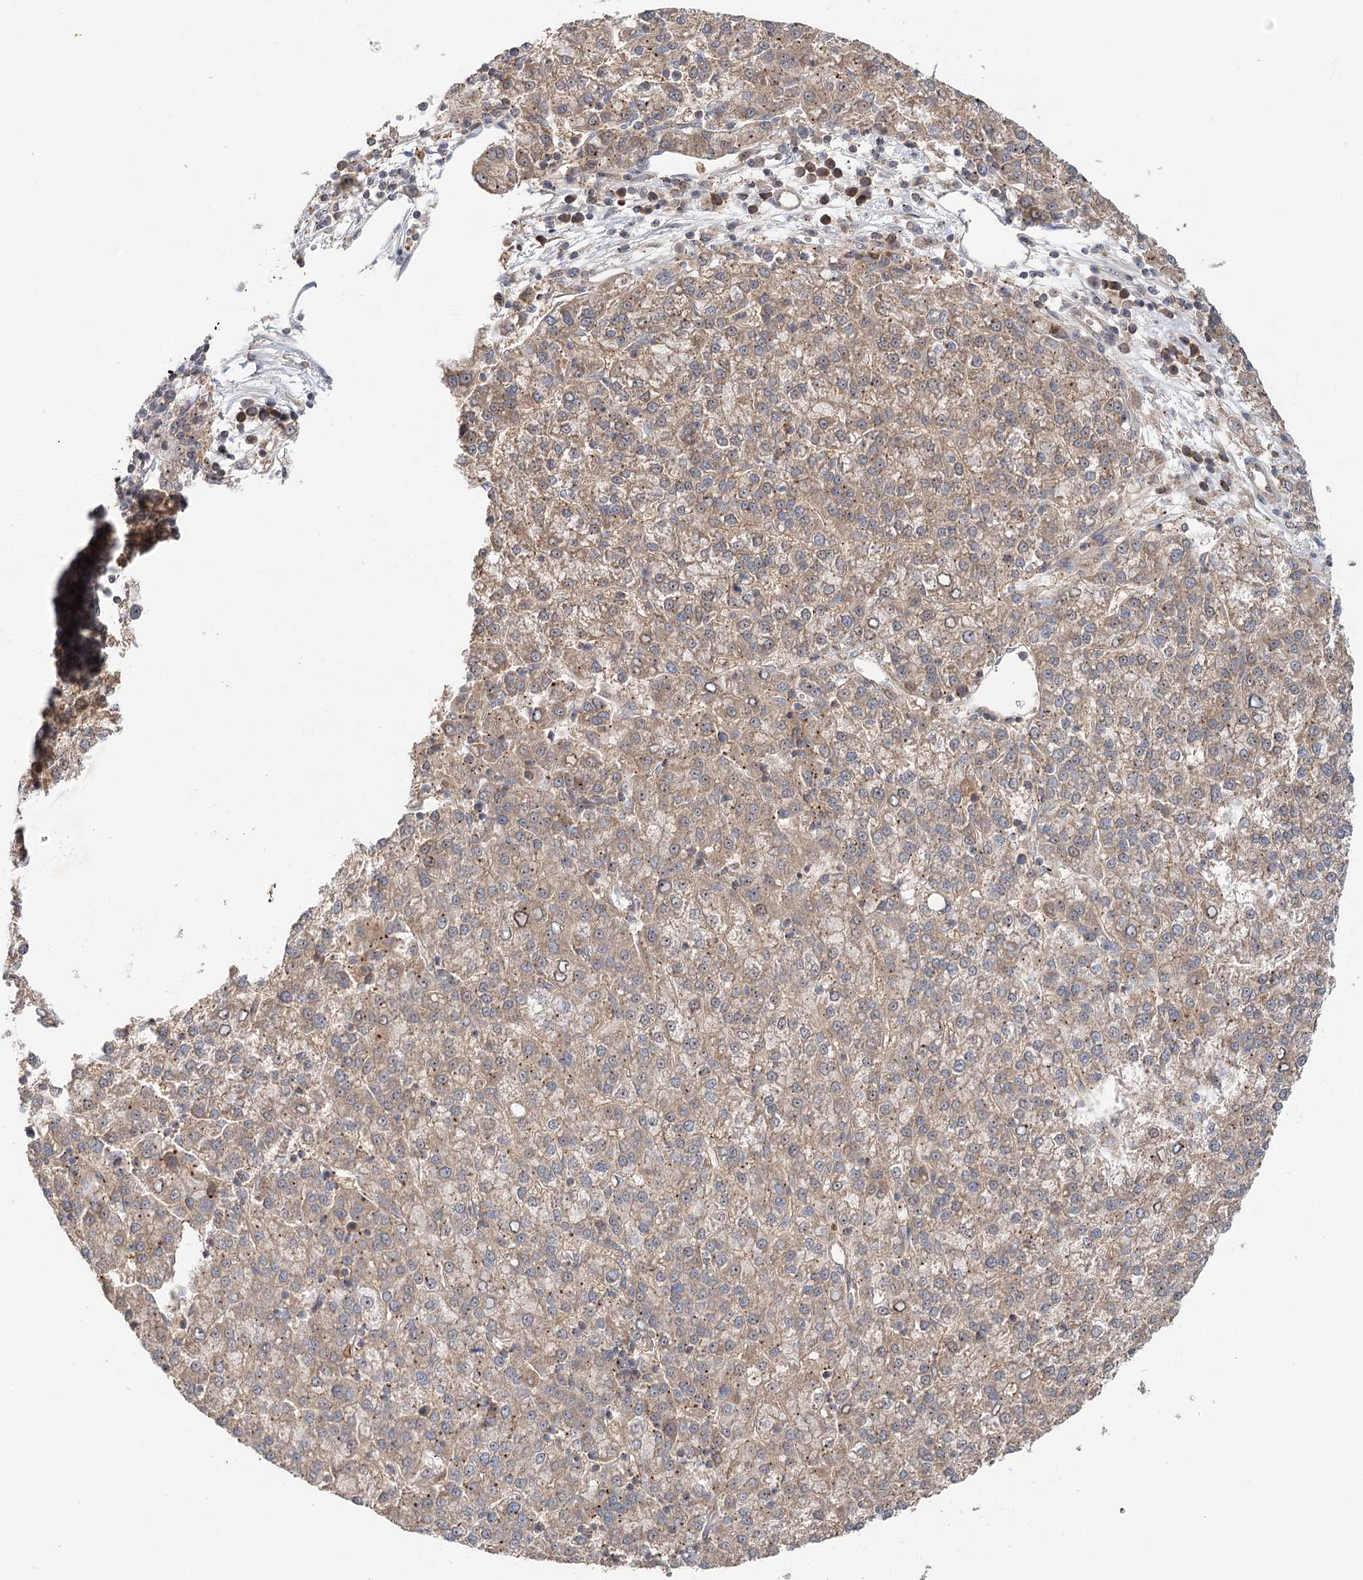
{"staining": {"intensity": "weak", "quantity": ">75%", "location": "cytoplasmic/membranous,nuclear"}, "tissue": "liver cancer", "cell_type": "Tumor cells", "image_type": "cancer", "snomed": [{"axis": "morphology", "description": "Carcinoma, Hepatocellular, NOS"}, {"axis": "topography", "description": "Liver"}], "caption": "Protein staining displays weak cytoplasmic/membranous and nuclear positivity in about >75% of tumor cells in liver cancer (hepatocellular carcinoma).", "gene": "RAPGEF6", "patient": {"sex": "female", "age": 58}}